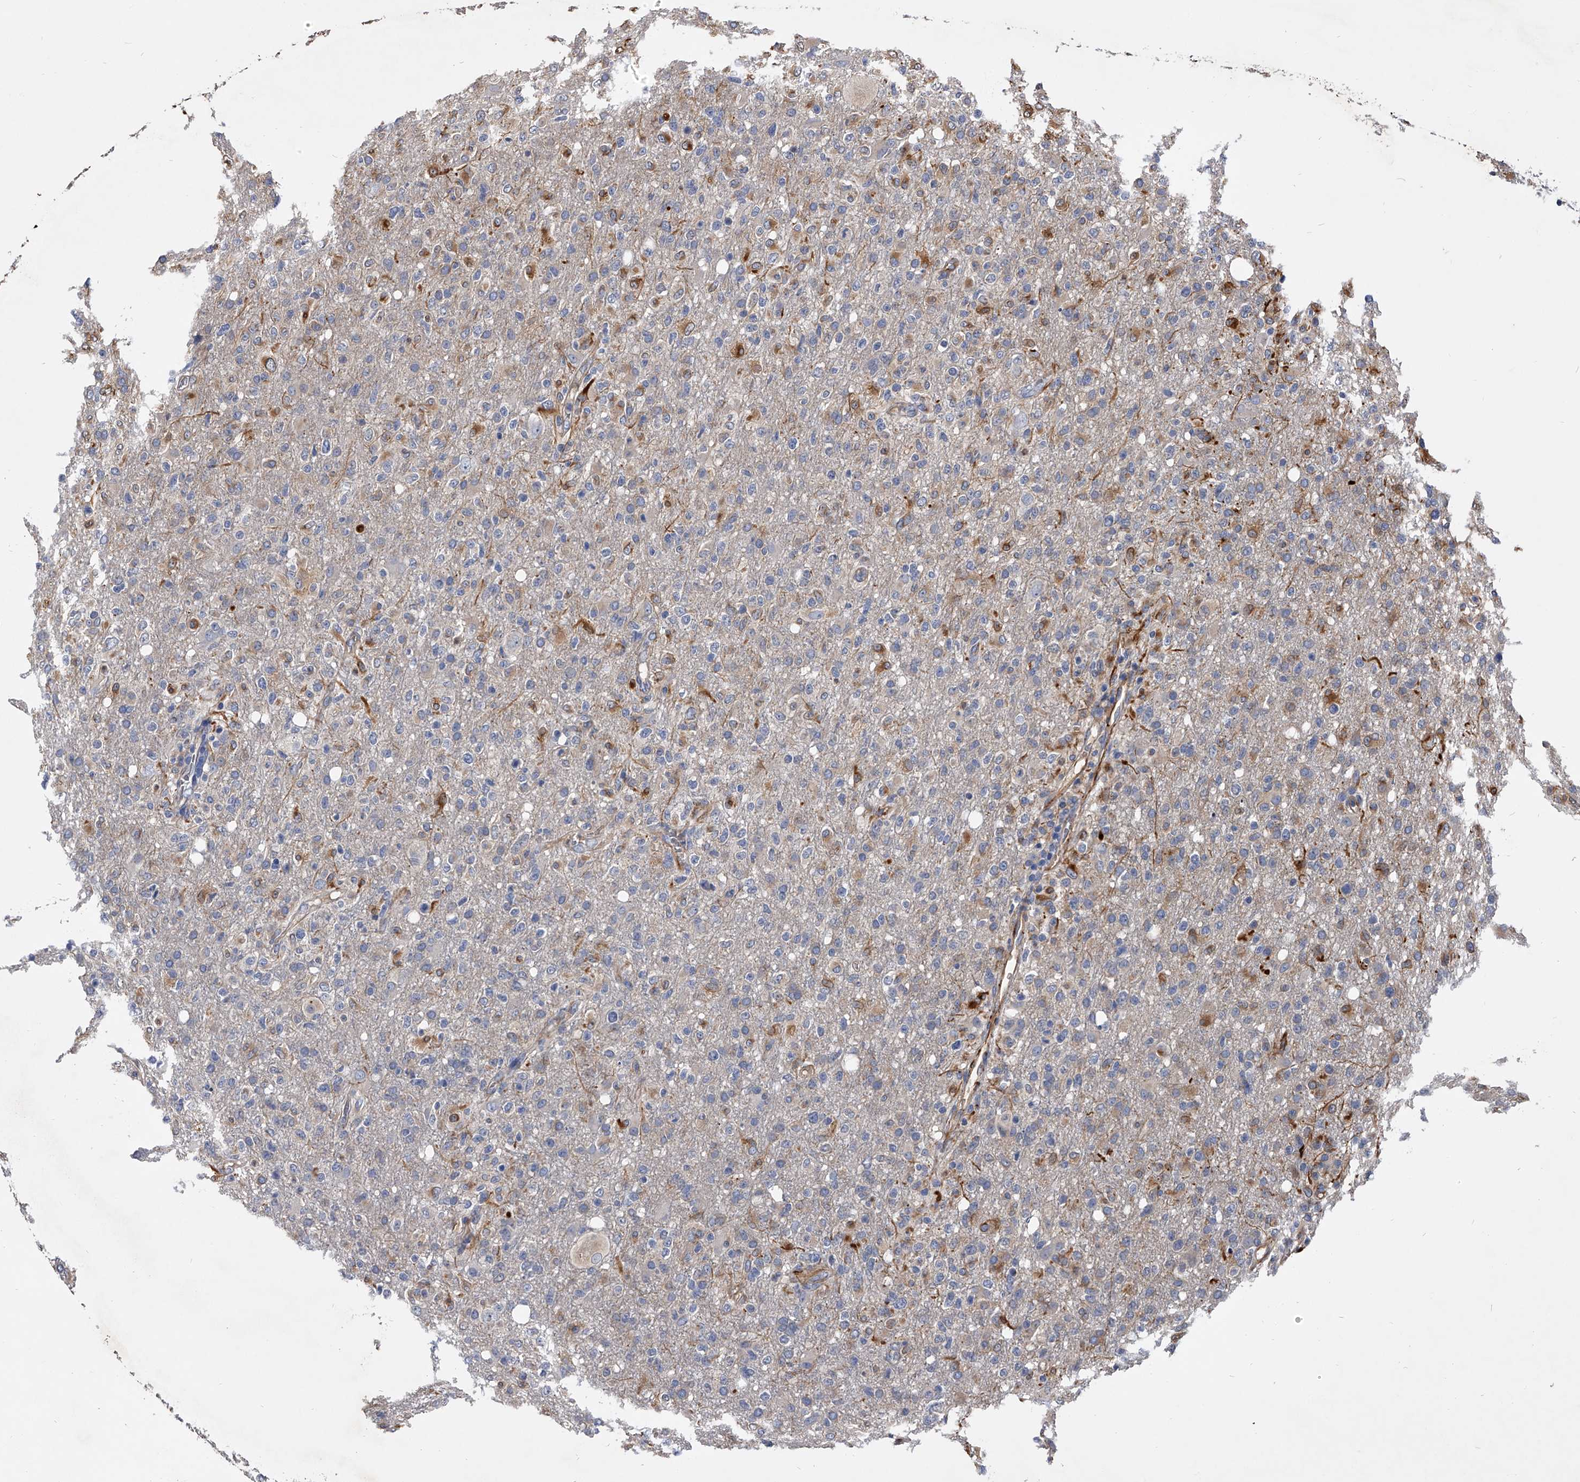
{"staining": {"intensity": "moderate", "quantity": "<25%", "location": "cytoplasmic/membranous"}, "tissue": "glioma", "cell_type": "Tumor cells", "image_type": "cancer", "snomed": [{"axis": "morphology", "description": "Glioma, malignant, High grade"}, {"axis": "topography", "description": "Brain"}], "caption": "A brown stain highlights moderate cytoplasmic/membranous staining of a protein in malignant glioma (high-grade) tumor cells. The protein of interest is shown in brown color, while the nuclei are stained blue.", "gene": "EFCAB7", "patient": {"sex": "female", "age": 57}}